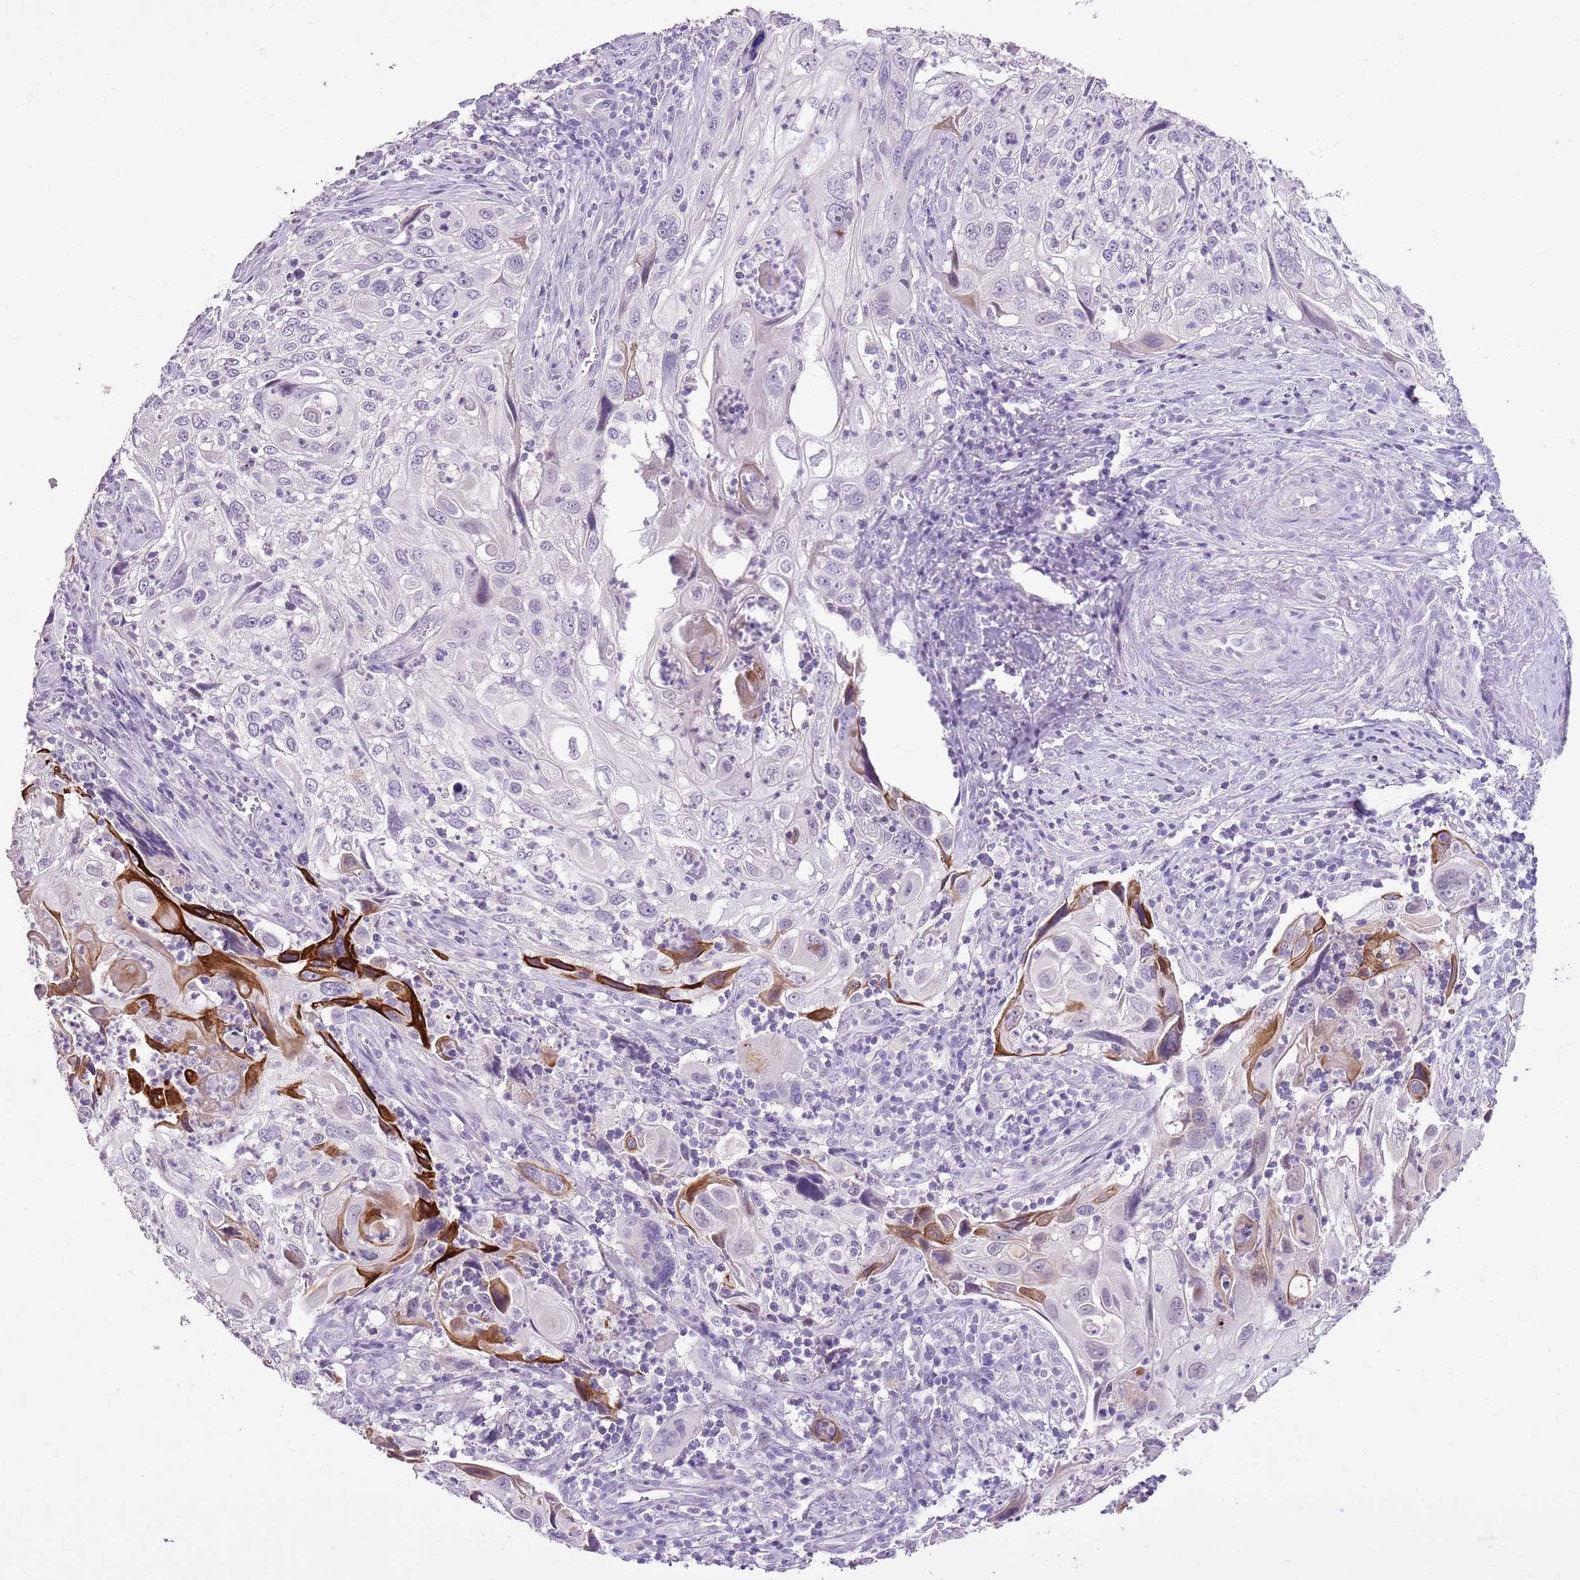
{"staining": {"intensity": "strong", "quantity": "<25%", "location": "cytoplasmic/membranous"}, "tissue": "cervical cancer", "cell_type": "Tumor cells", "image_type": "cancer", "snomed": [{"axis": "morphology", "description": "Squamous cell carcinoma, NOS"}, {"axis": "topography", "description": "Cervix"}], "caption": "Immunohistochemical staining of human cervical cancer demonstrates strong cytoplasmic/membranous protein positivity in about <25% of tumor cells.", "gene": "XPO7", "patient": {"sex": "female", "age": 70}}